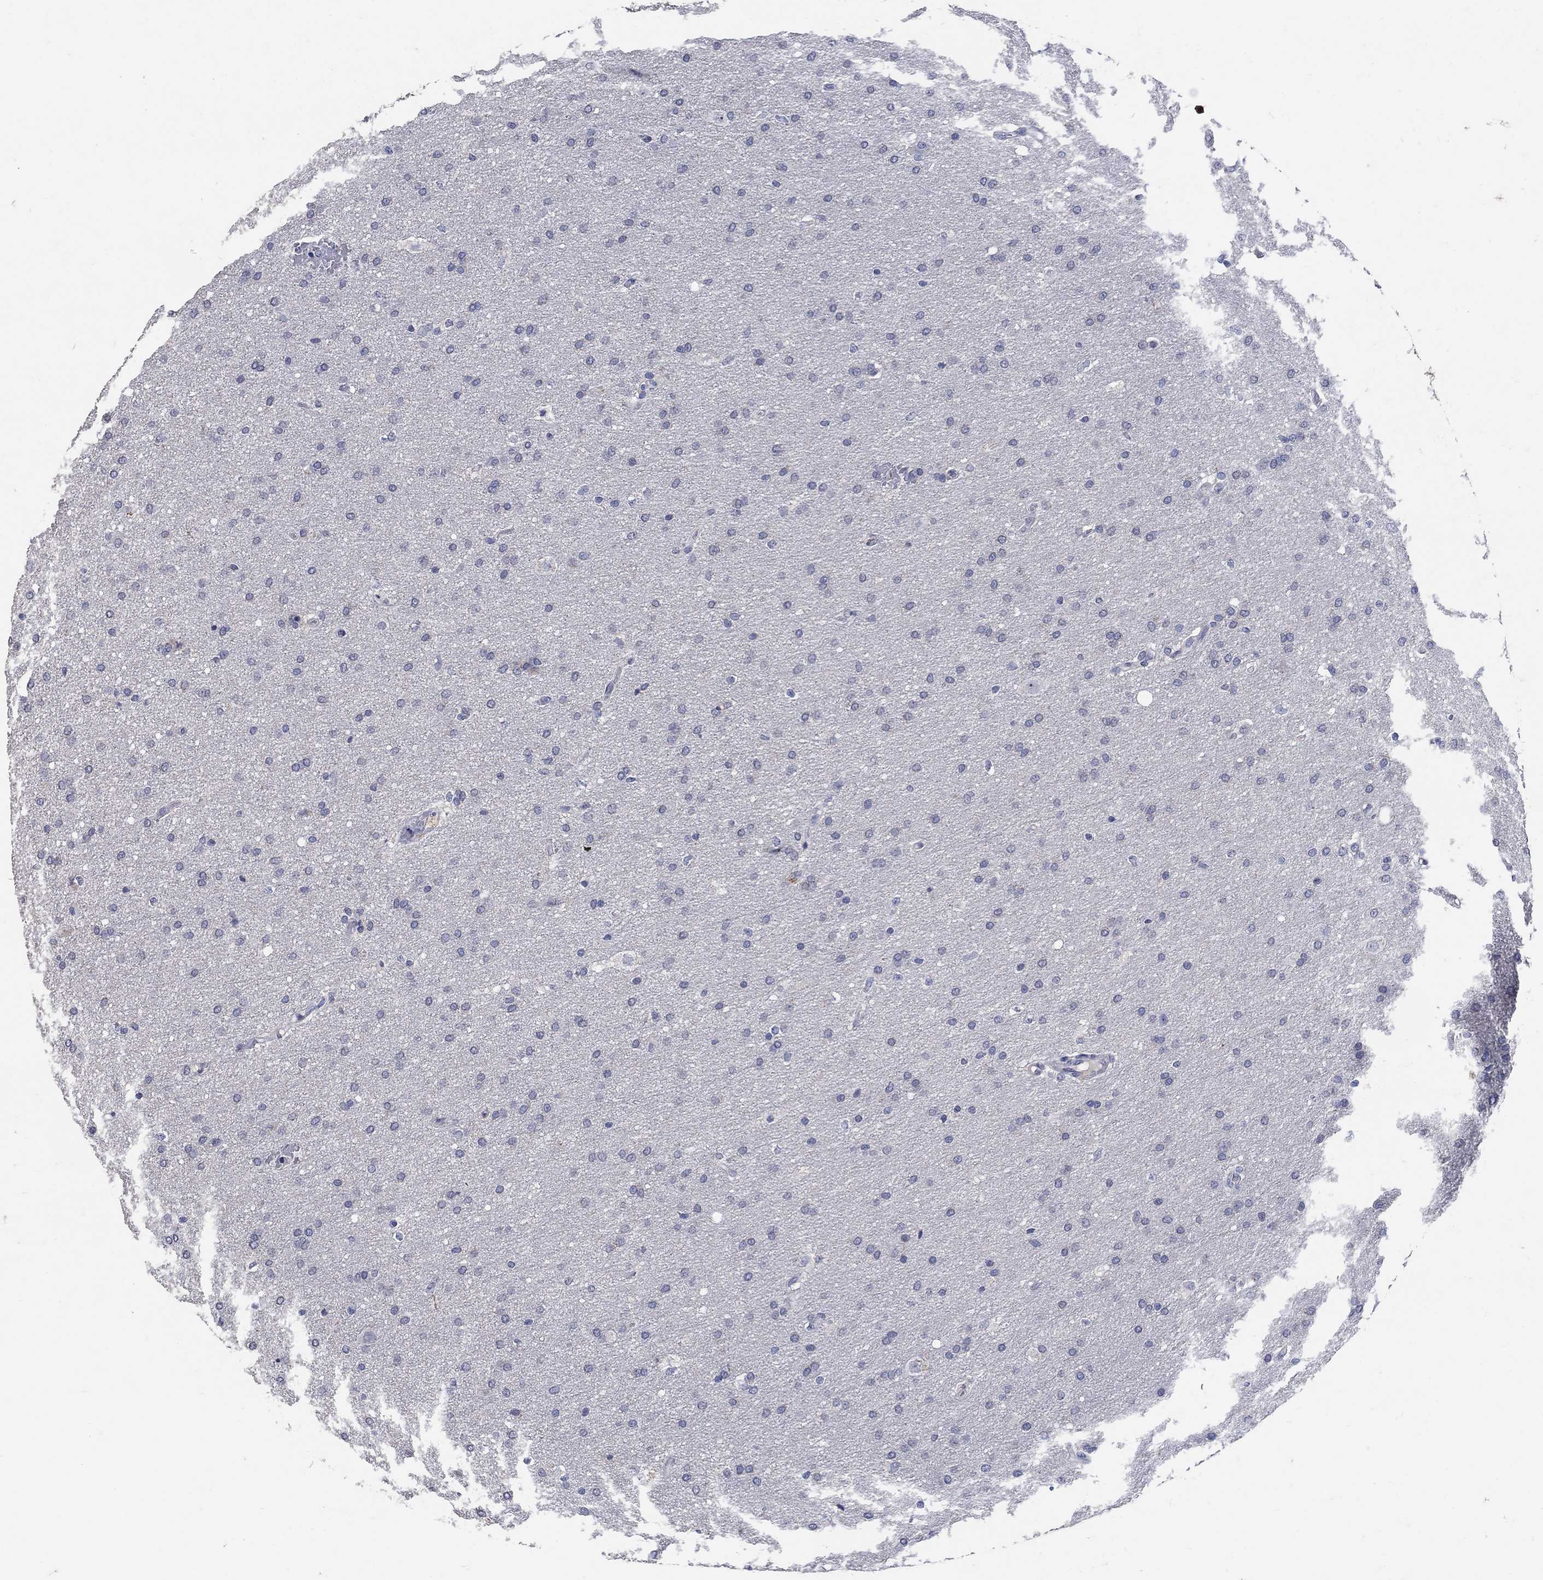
{"staining": {"intensity": "negative", "quantity": "none", "location": "none"}, "tissue": "glioma", "cell_type": "Tumor cells", "image_type": "cancer", "snomed": [{"axis": "morphology", "description": "Glioma, malignant, Low grade"}, {"axis": "topography", "description": "Brain"}], "caption": "Protein analysis of glioma shows no significant positivity in tumor cells.", "gene": "HMX2", "patient": {"sex": "female", "age": 37}}